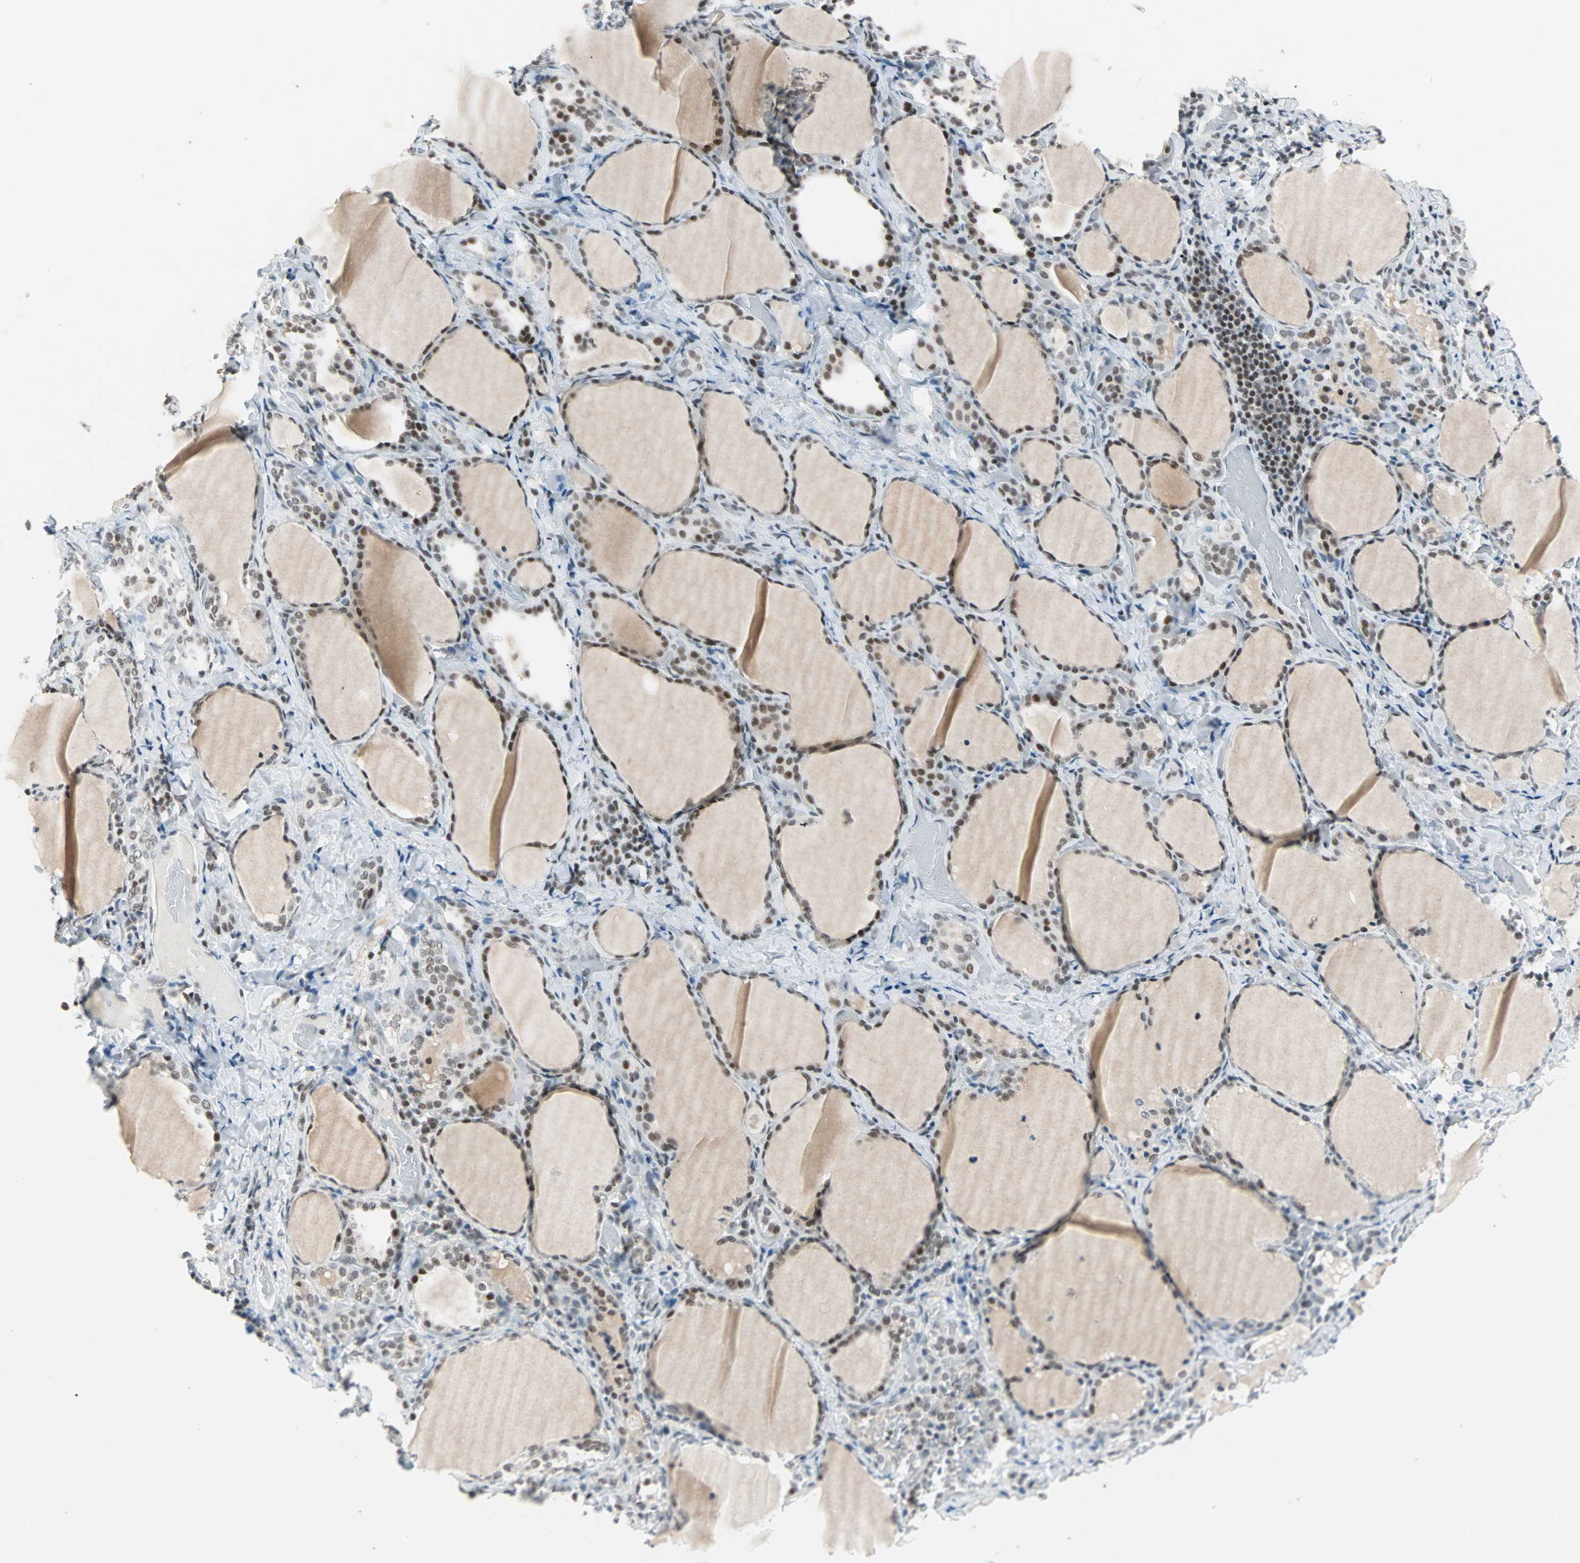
{"staining": {"intensity": "strong", "quantity": ">75%", "location": "nuclear"}, "tissue": "thyroid gland", "cell_type": "Glandular cells", "image_type": "normal", "snomed": [{"axis": "morphology", "description": "Normal tissue, NOS"}, {"axis": "morphology", "description": "Papillary adenocarcinoma, NOS"}, {"axis": "topography", "description": "Thyroid gland"}], "caption": "Immunohistochemical staining of normal thyroid gland shows strong nuclear protein staining in about >75% of glandular cells. (brown staining indicates protein expression, while blue staining denotes nuclei).", "gene": "SIN3A", "patient": {"sex": "female", "age": 30}}